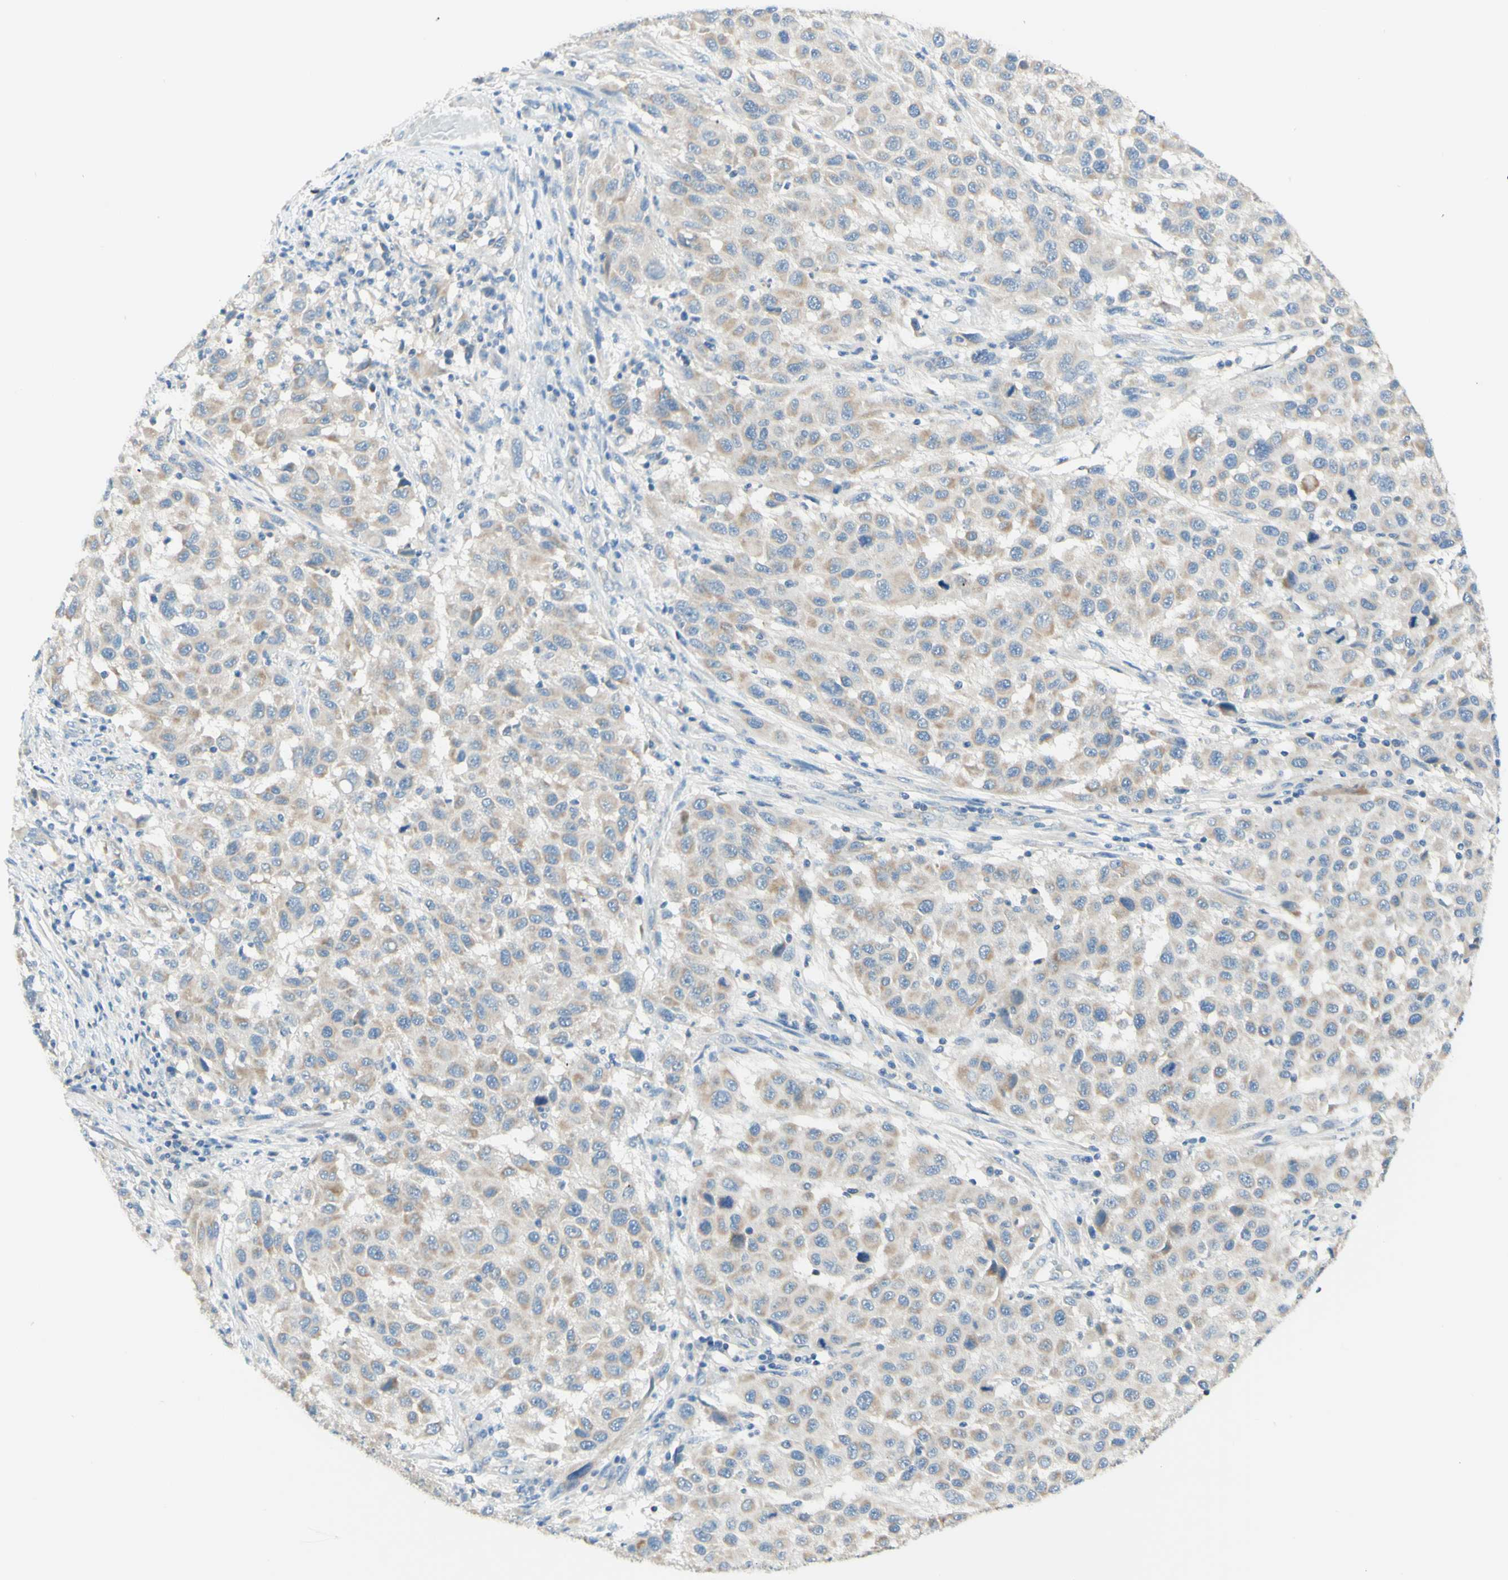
{"staining": {"intensity": "weak", "quantity": "25%-75%", "location": "cytoplasmic/membranous"}, "tissue": "melanoma", "cell_type": "Tumor cells", "image_type": "cancer", "snomed": [{"axis": "morphology", "description": "Malignant melanoma, Metastatic site"}, {"axis": "topography", "description": "Lymph node"}], "caption": "Immunohistochemical staining of malignant melanoma (metastatic site) displays low levels of weak cytoplasmic/membranous positivity in about 25%-75% of tumor cells.", "gene": "ARMC10", "patient": {"sex": "male", "age": 61}}